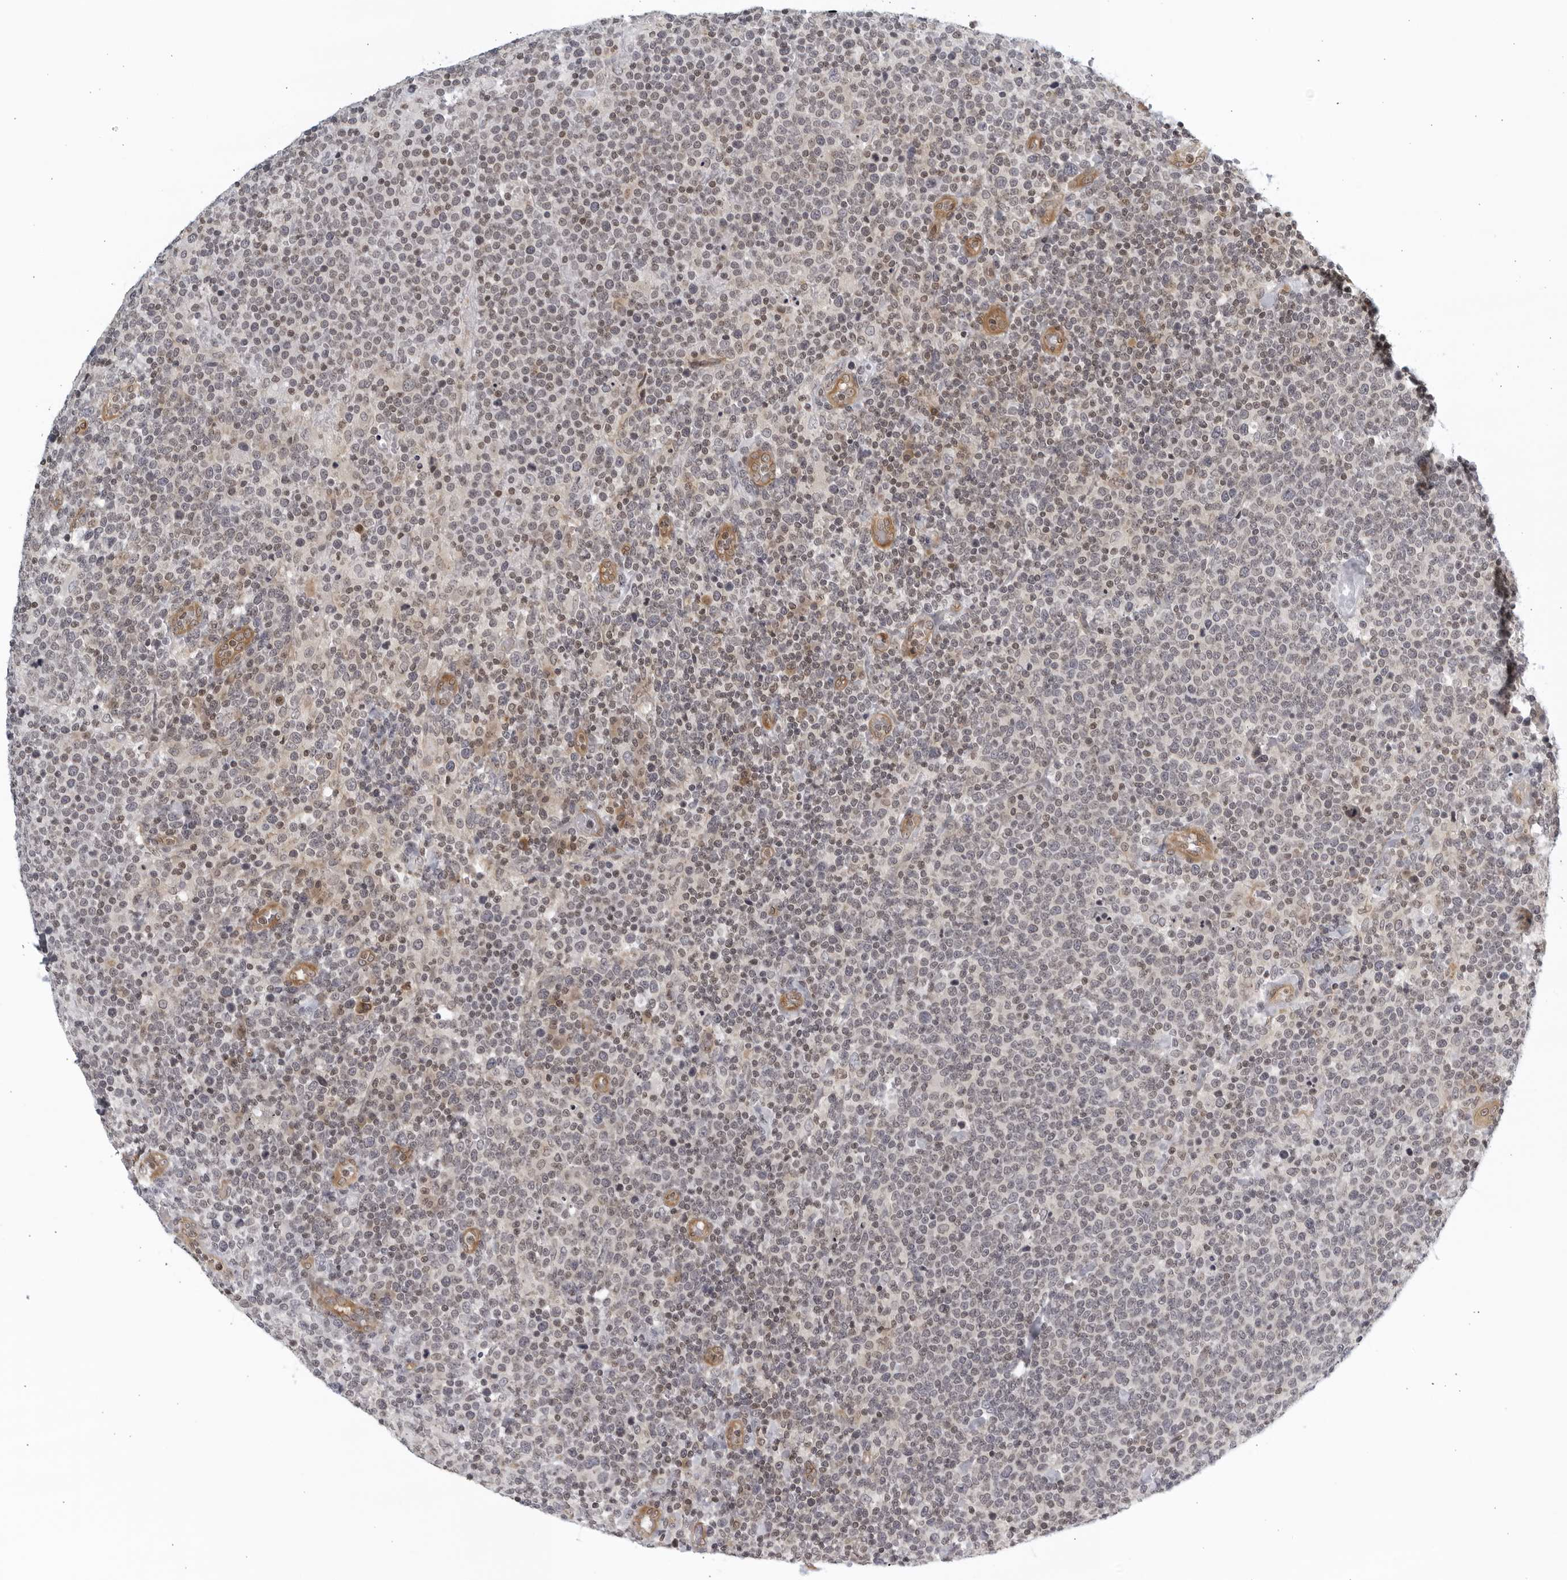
{"staining": {"intensity": "negative", "quantity": "none", "location": "none"}, "tissue": "lymphoma", "cell_type": "Tumor cells", "image_type": "cancer", "snomed": [{"axis": "morphology", "description": "Malignant lymphoma, non-Hodgkin's type, High grade"}, {"axis": "topography", "description": "Lymph node"}], "caption": "Immunohistochemistry (IHC) of human lymphoma shows no positivity in tumor cells.", "gene": "SERTAD4", "patient": {"sex": "male", "age": 61}}